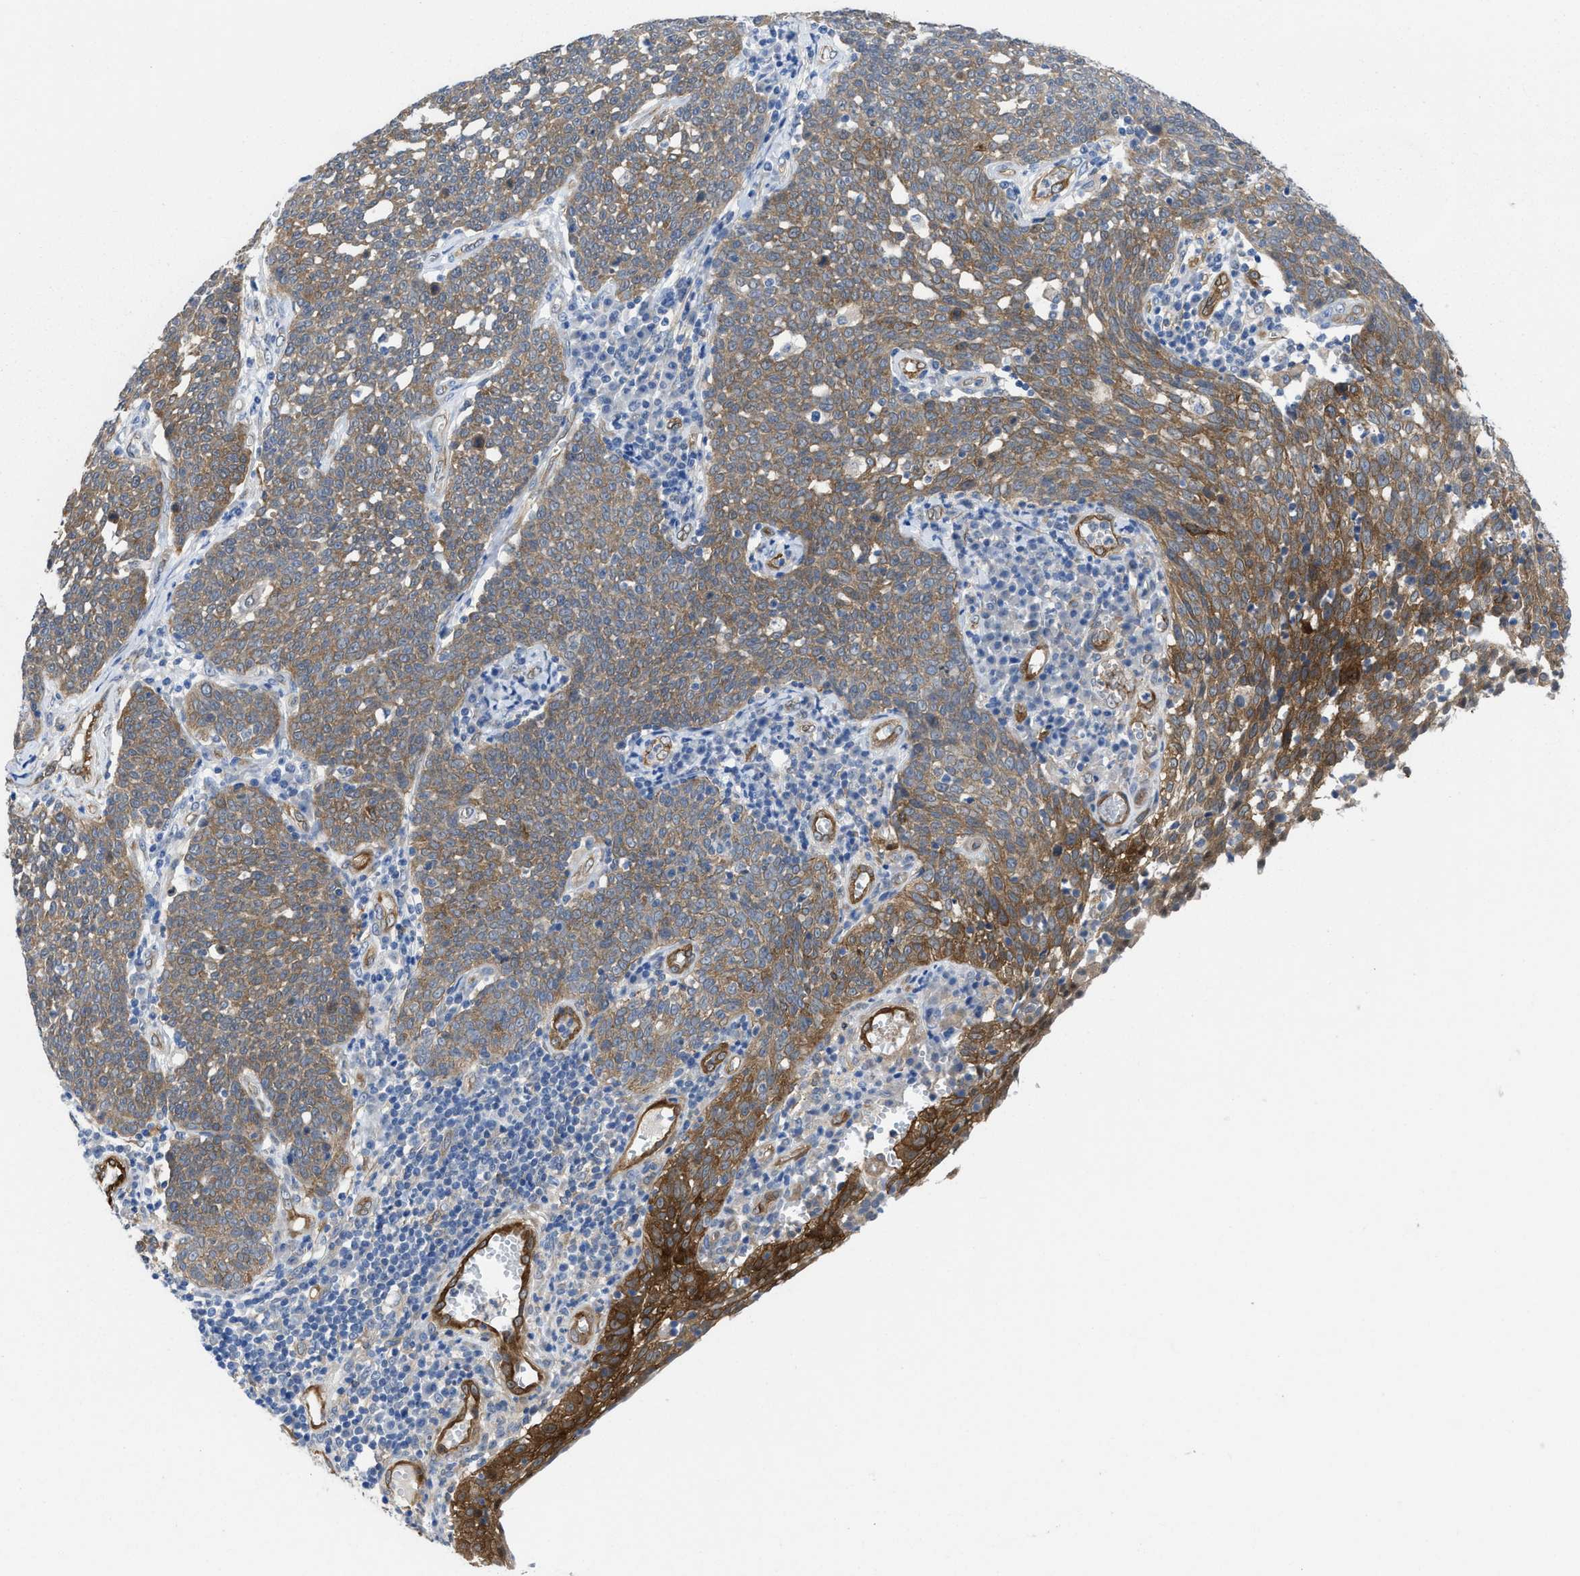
{"staining": {"intensity": "moderate", "quantity": ">75%", "location": "cytoplasmic/membranous"}, "tissue": "cervical cancer", "cell_type": "Tumor cells", "image_type": "cancer", "snomed": [{"axis": "morphology", "description": "Squamous cell carcinoma, NOS"}, {"axis": "topography", "description": "Cervix"}], "caption": "A brown stain shows moderate cytoplasmic/membranous expression of a protein in cervical squamous cell carcinoma tumor cells. The staining is performed using DAB (3,3'-diaminobenzidine) brown chromogen to label protein expression. The nuclei are counter-stained blue using hematoxylin.", "gene": "PDLIM5", "patient": {"sex": "female", "age": 34}}